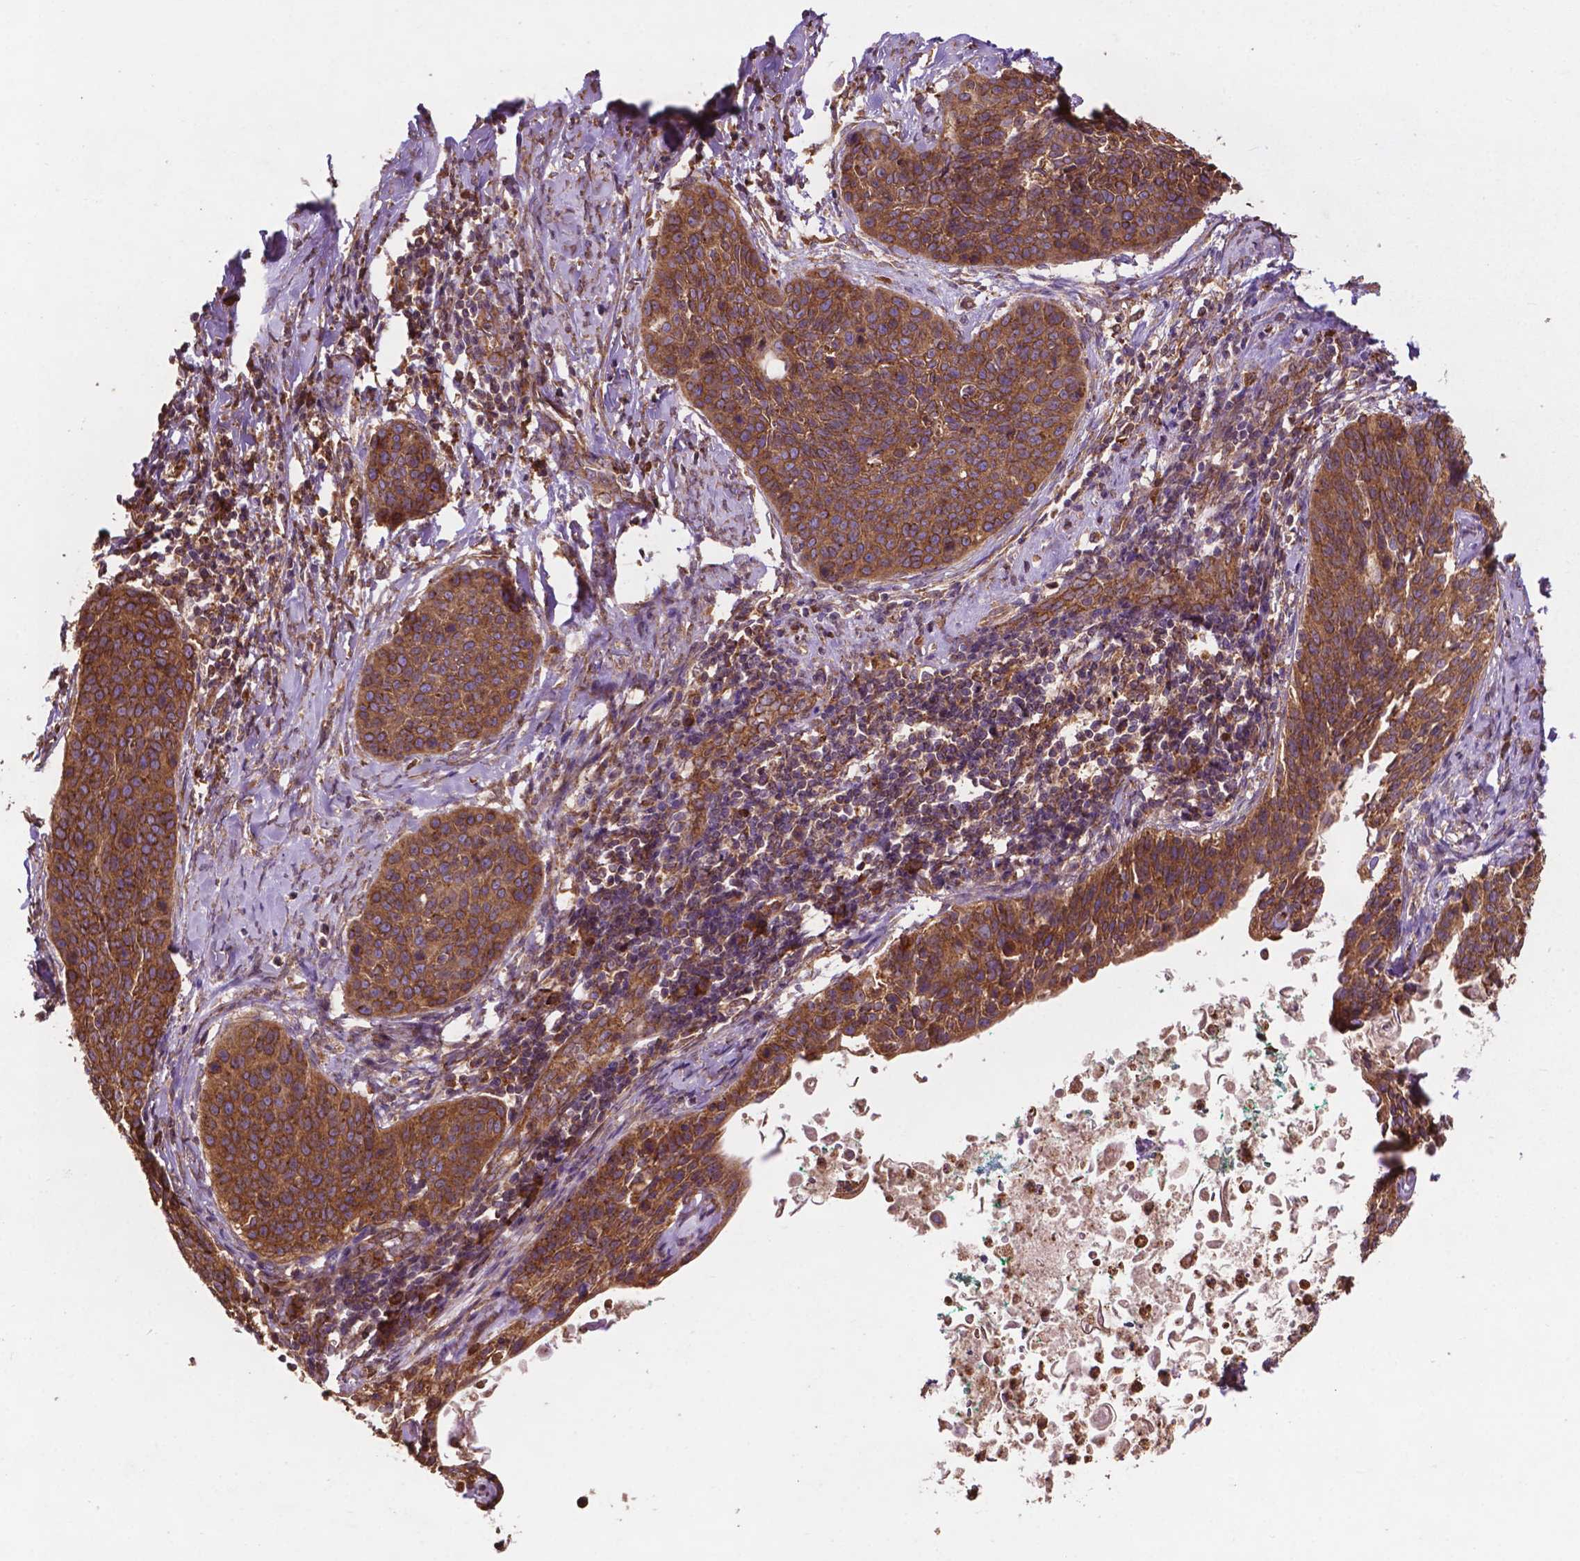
{"staining": {"intensity": "moderate", "quantity": ">75%", "location": "cytoplasmic/membranous"}, "tissue": "cervical cancer", "cell_type": "Tumor cells", "image_type": "cancer", "snomed": [{"axis": "morphology", "description": "Squamous cell carcinoma, NOS"}, {"axis": "topography", "description": "Cervix"}], "caption": "There is medium levels of moderate cytoplasmic/membranous expression in tumor cells of cervical squamous cell carcinoma, as demonstrated by immunohistochemical staining (brown color).", "gene": "CCDC71L", "patient": {"sex": "female", "age": 69}}